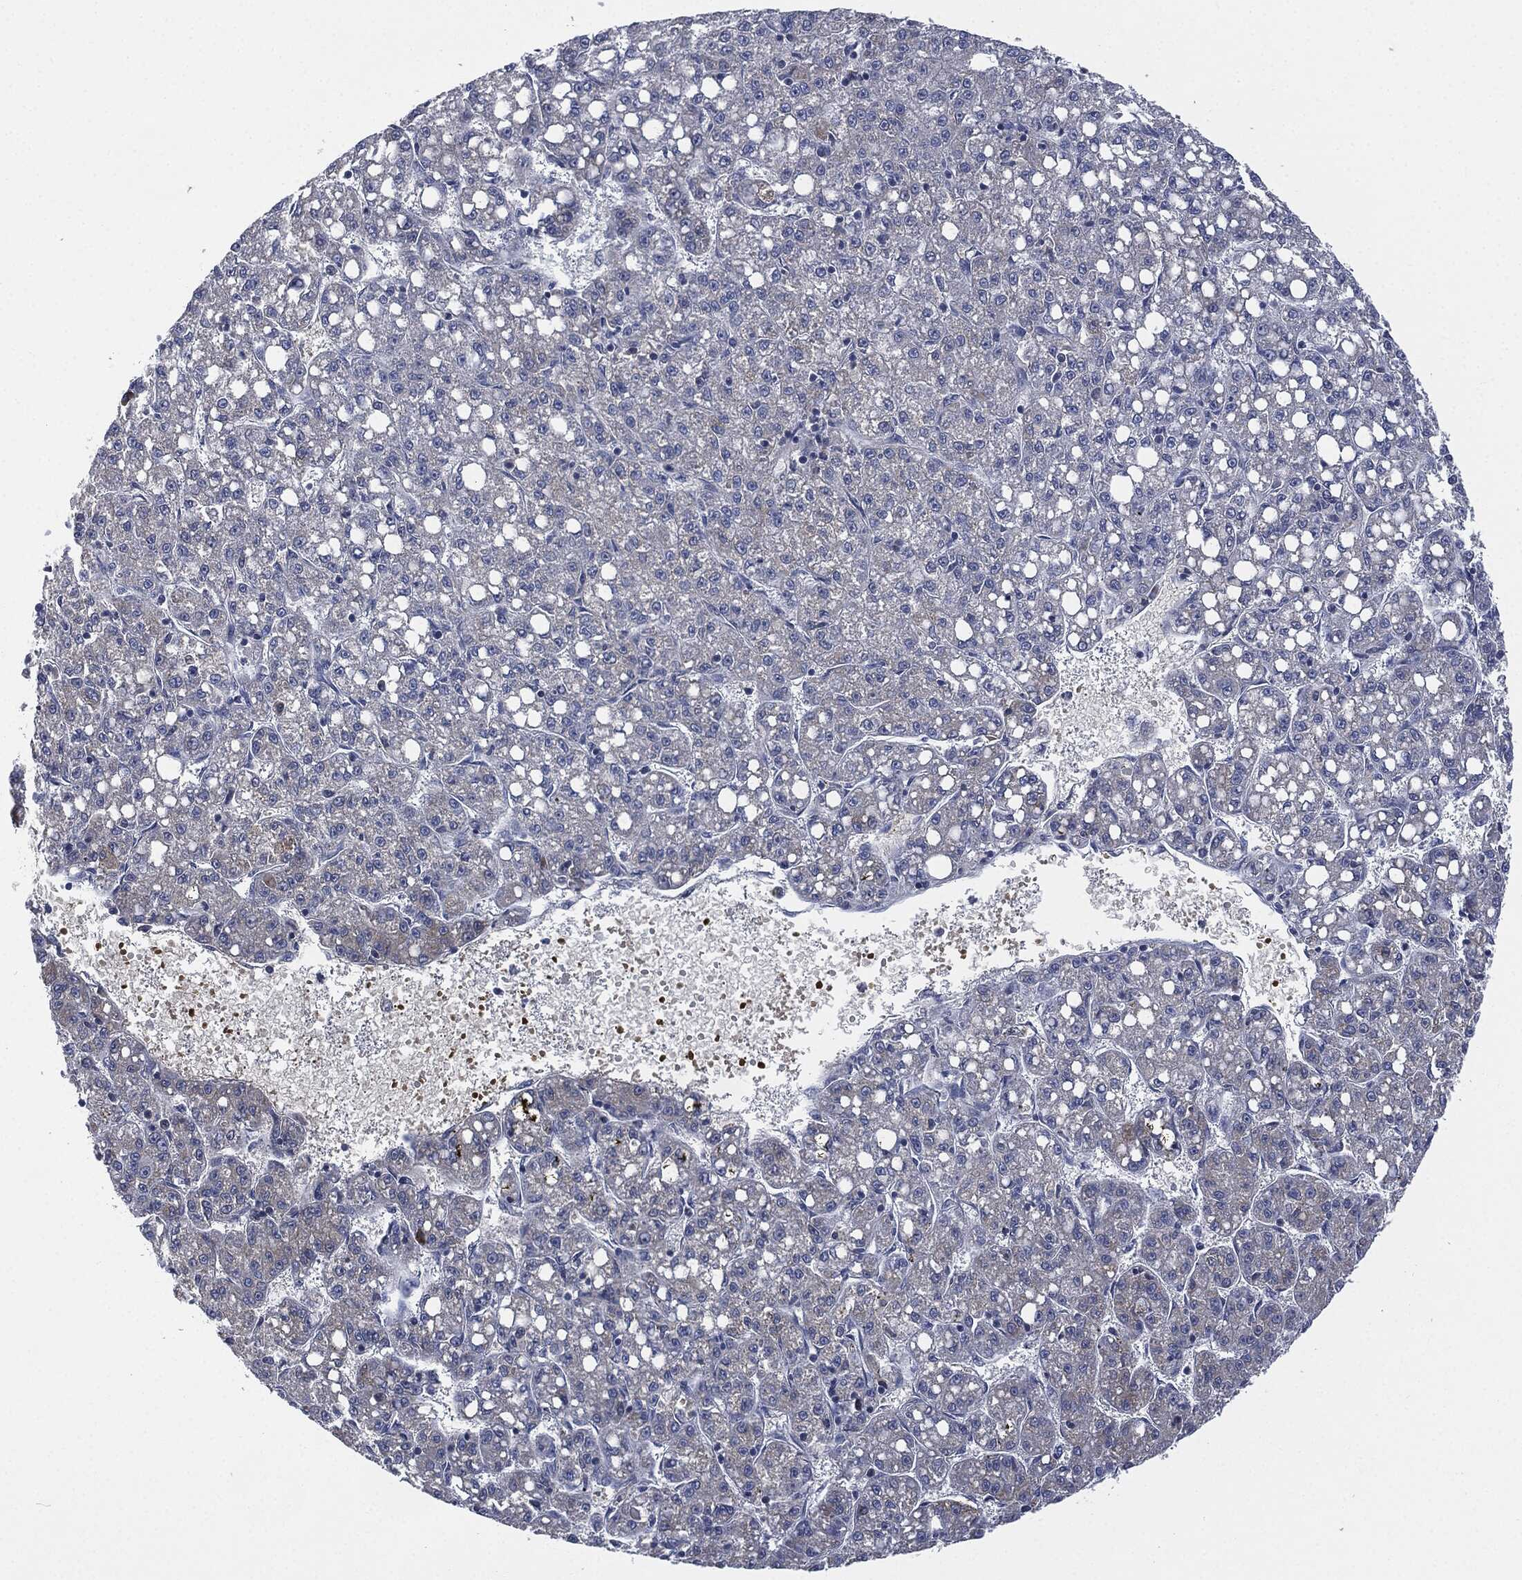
{"staining": {"intensity": "negative", "quantity": "none", "location": "none"}, "tissue": "liver cancer", "cell_type": "Tumor cells", "image_type": "cancer", "snomed": [{"axis": "morphology", "description": "Carcinoma, Hepatocellular, NOS"}, {"axis": "topography", "description": "Liver"}], "caption": "The histopathology image shows no staining of tumor cells in hepatocellular carcinoma (liver).", "gene": "SIGLEC9", "patient": {"sex": "female", "age": 65}}